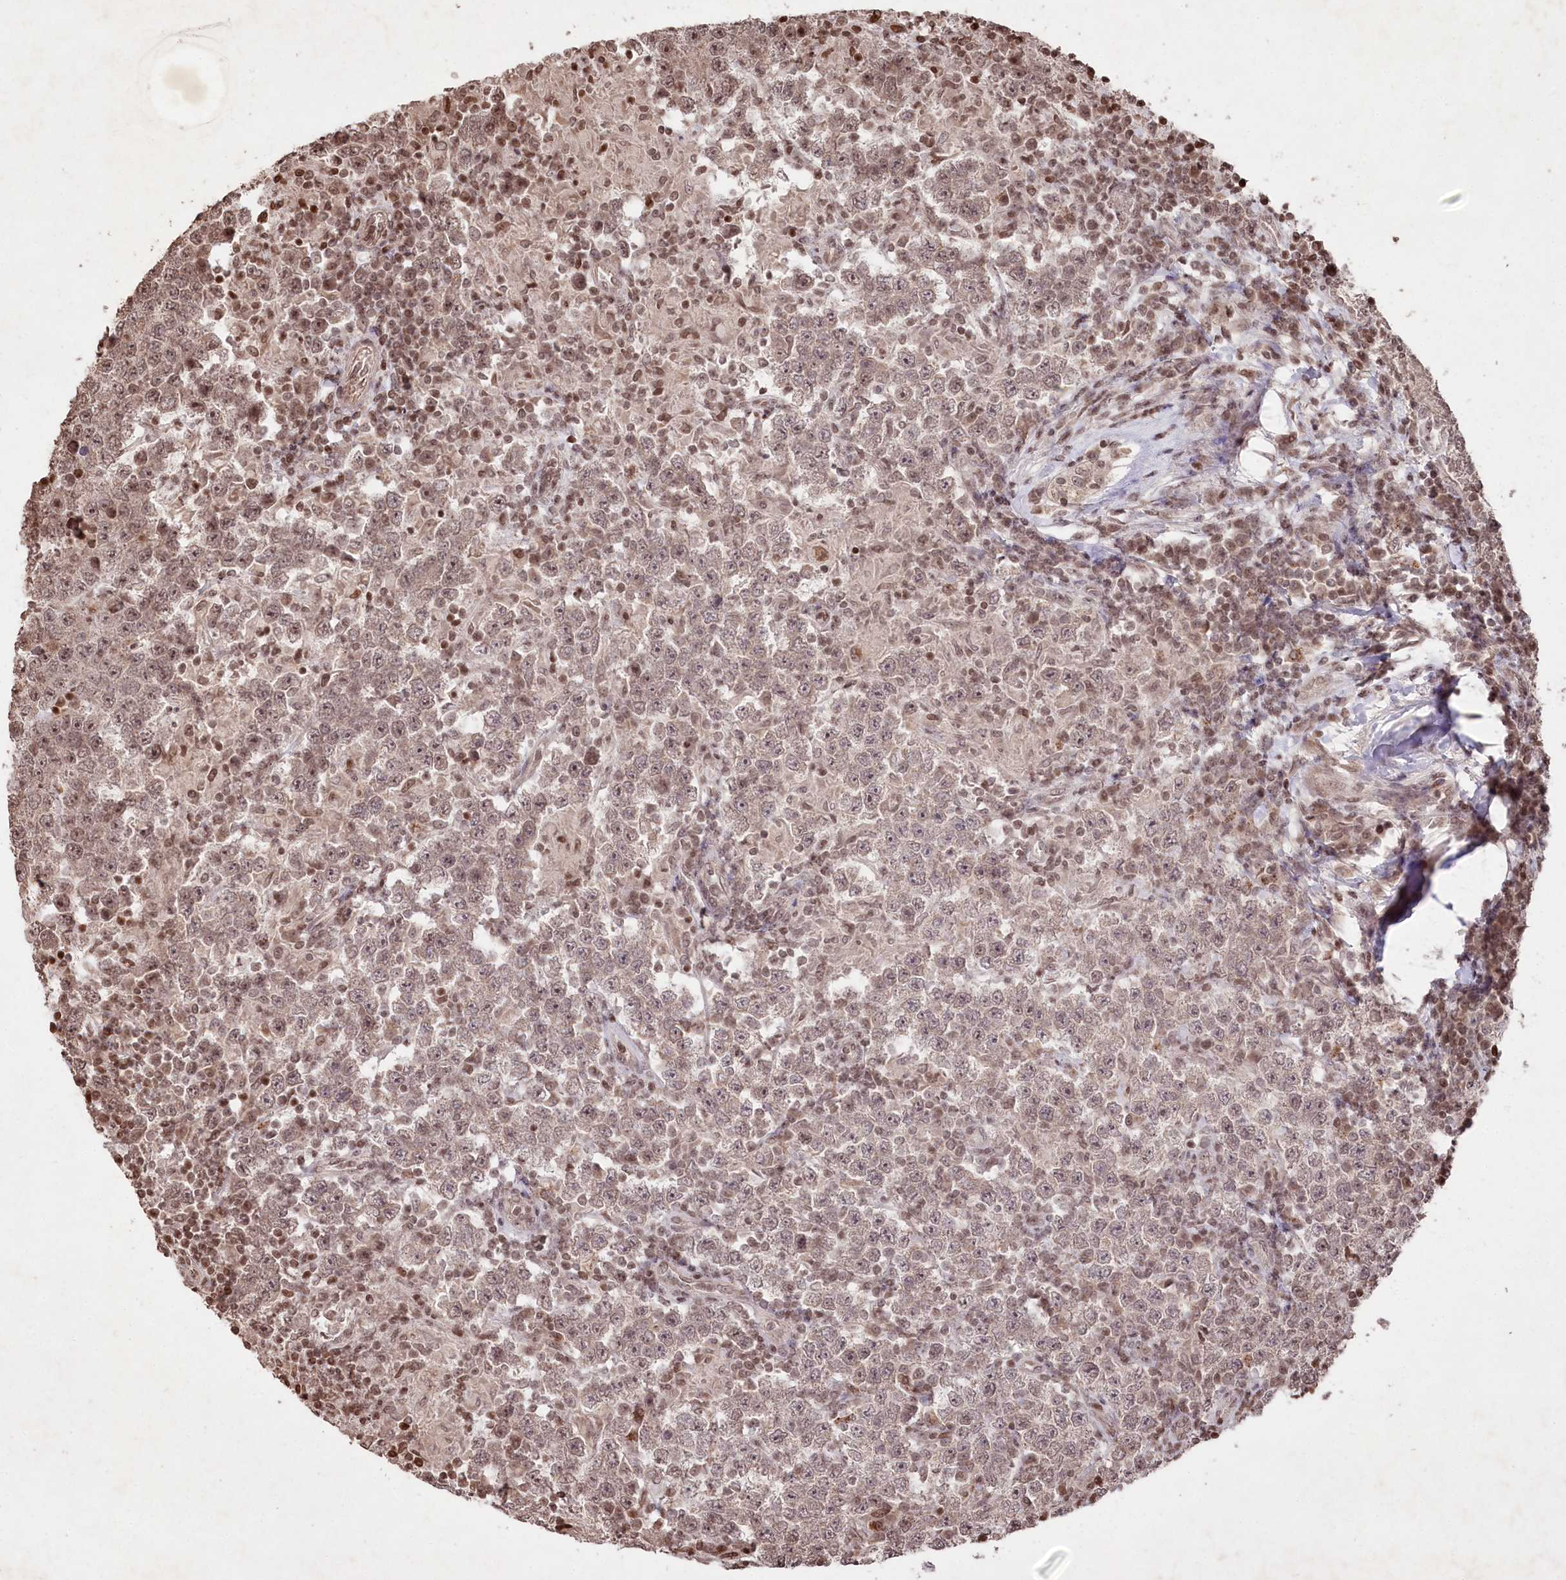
{"staining": {"intensity": "moderate", "quantity": ">75%", "location": "nuclear"}, "tissue": "testis cancer", "cell_type": "Tumor cells", "image_type": "cancer", "snomed": [{"axis": "morphology", "description": "Normal tissue, NOS"}, {"axis": "morphology", "description": "Urothelial carcinoma, High grade"}, {"axis": "morphology", "description": "Seminoma, NOS"}, {"axis": "morphology", "description": "Carcinoma, Embryonal, NOS"}, {"axis": "topography", "description": "Urinary bladder"}, {"axis": "topography", "description": "Testis"}], "caption": "Seminoma (testis) stained for a protein (brown) demonstrates moderate nuclear positive positivity in approximately >75% of tumor cells.", "gene": "CCSER2", "patient": {"sex": "male", "age": 41}}